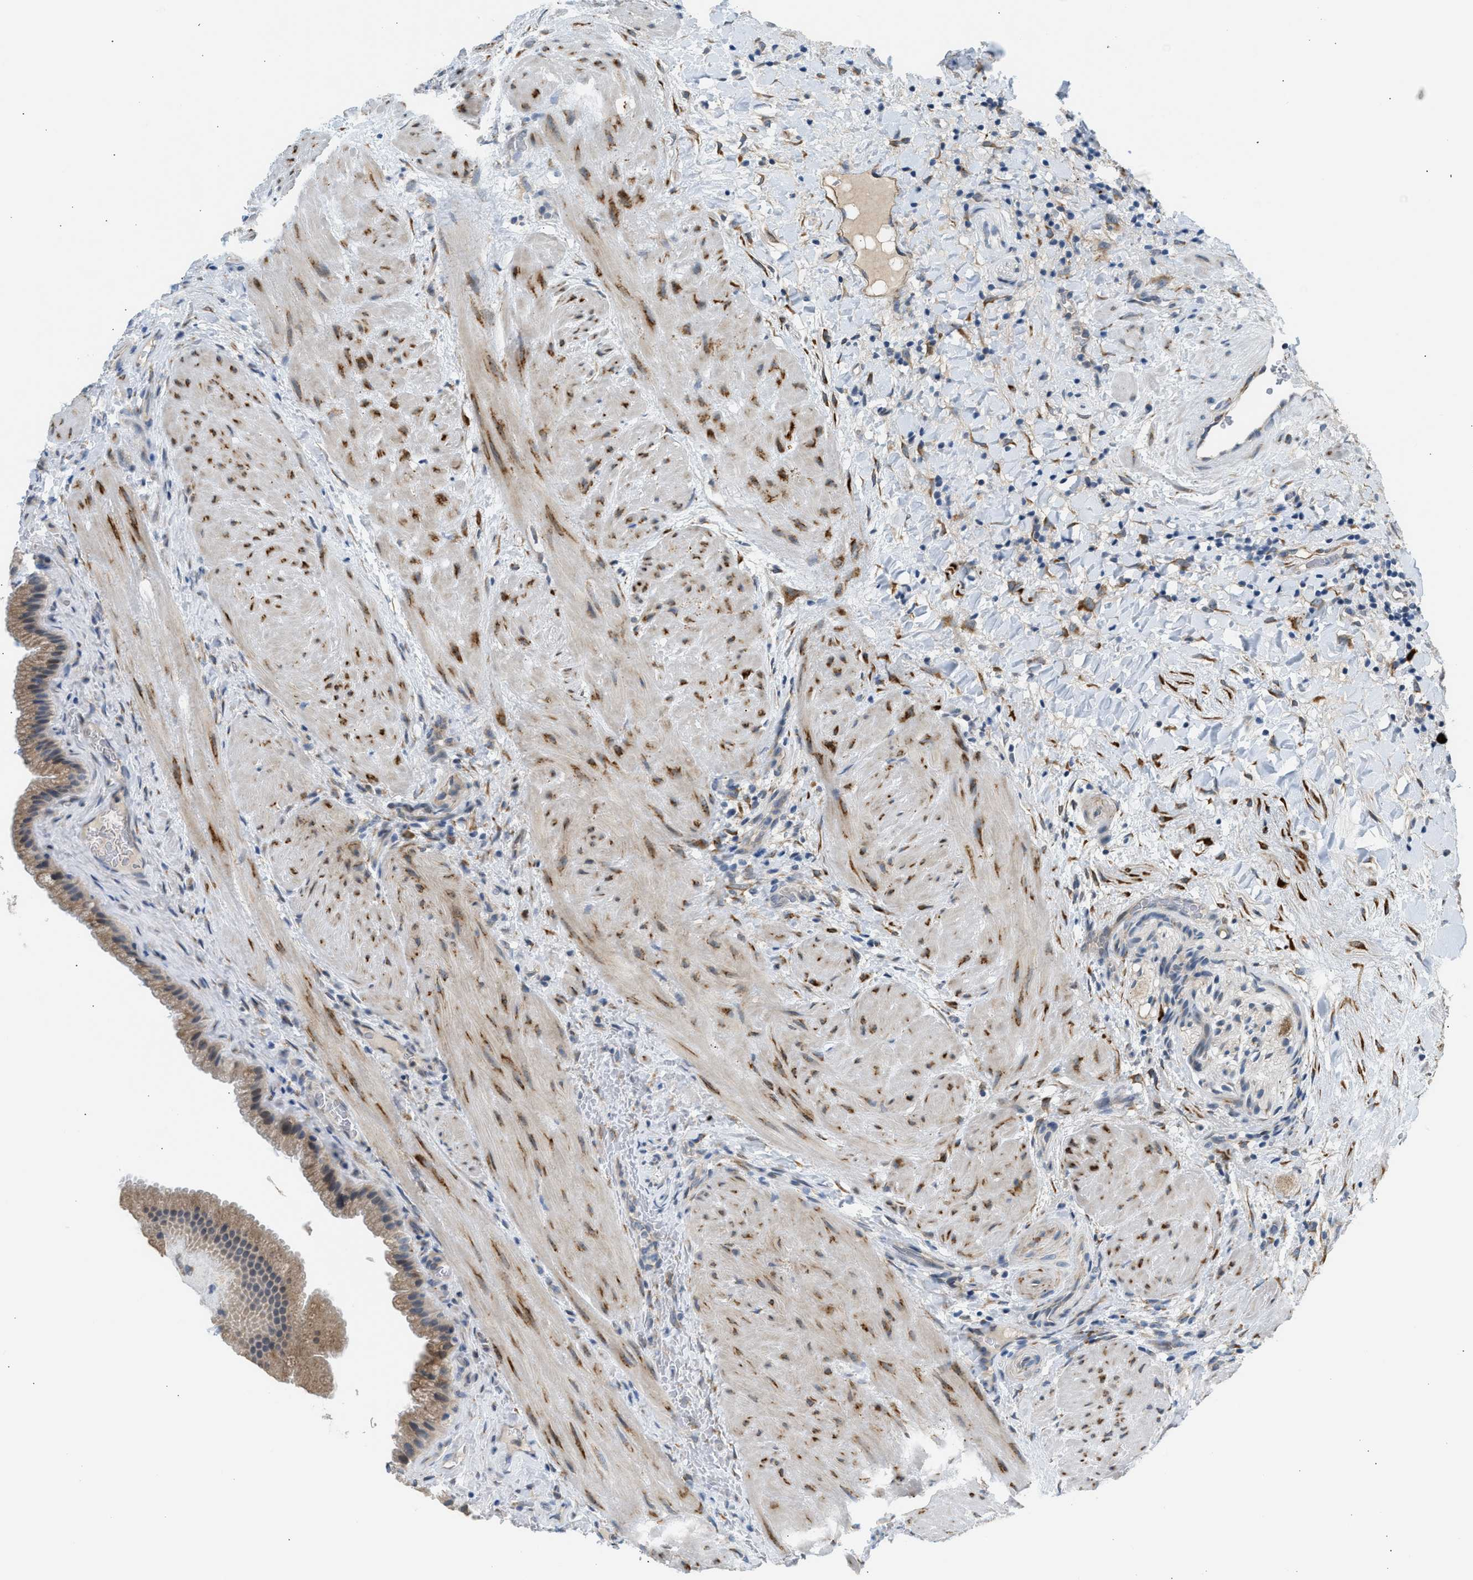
{"staining": {"intensity": "weak", "quantity": "25%-75%", "location": "cytoplasmic/membranous"}, "tissue": "gallbladder", "cell_type": "Glandular cells", "image_type": "normal", "snomed": [{"axis": "morphology", "description": "Normal tissue, NOS"}, {"axis": "topography", "description": "Gallbladder"}], "caption": "Unremarkable gallbladder reveals weak cytoplasmic/membranous positivity in about 25%-75% of glandular cells, visualized by immunohistochemistry.", "gene": "KCNC2", "patient": {"sex": "male", "age": 49}}